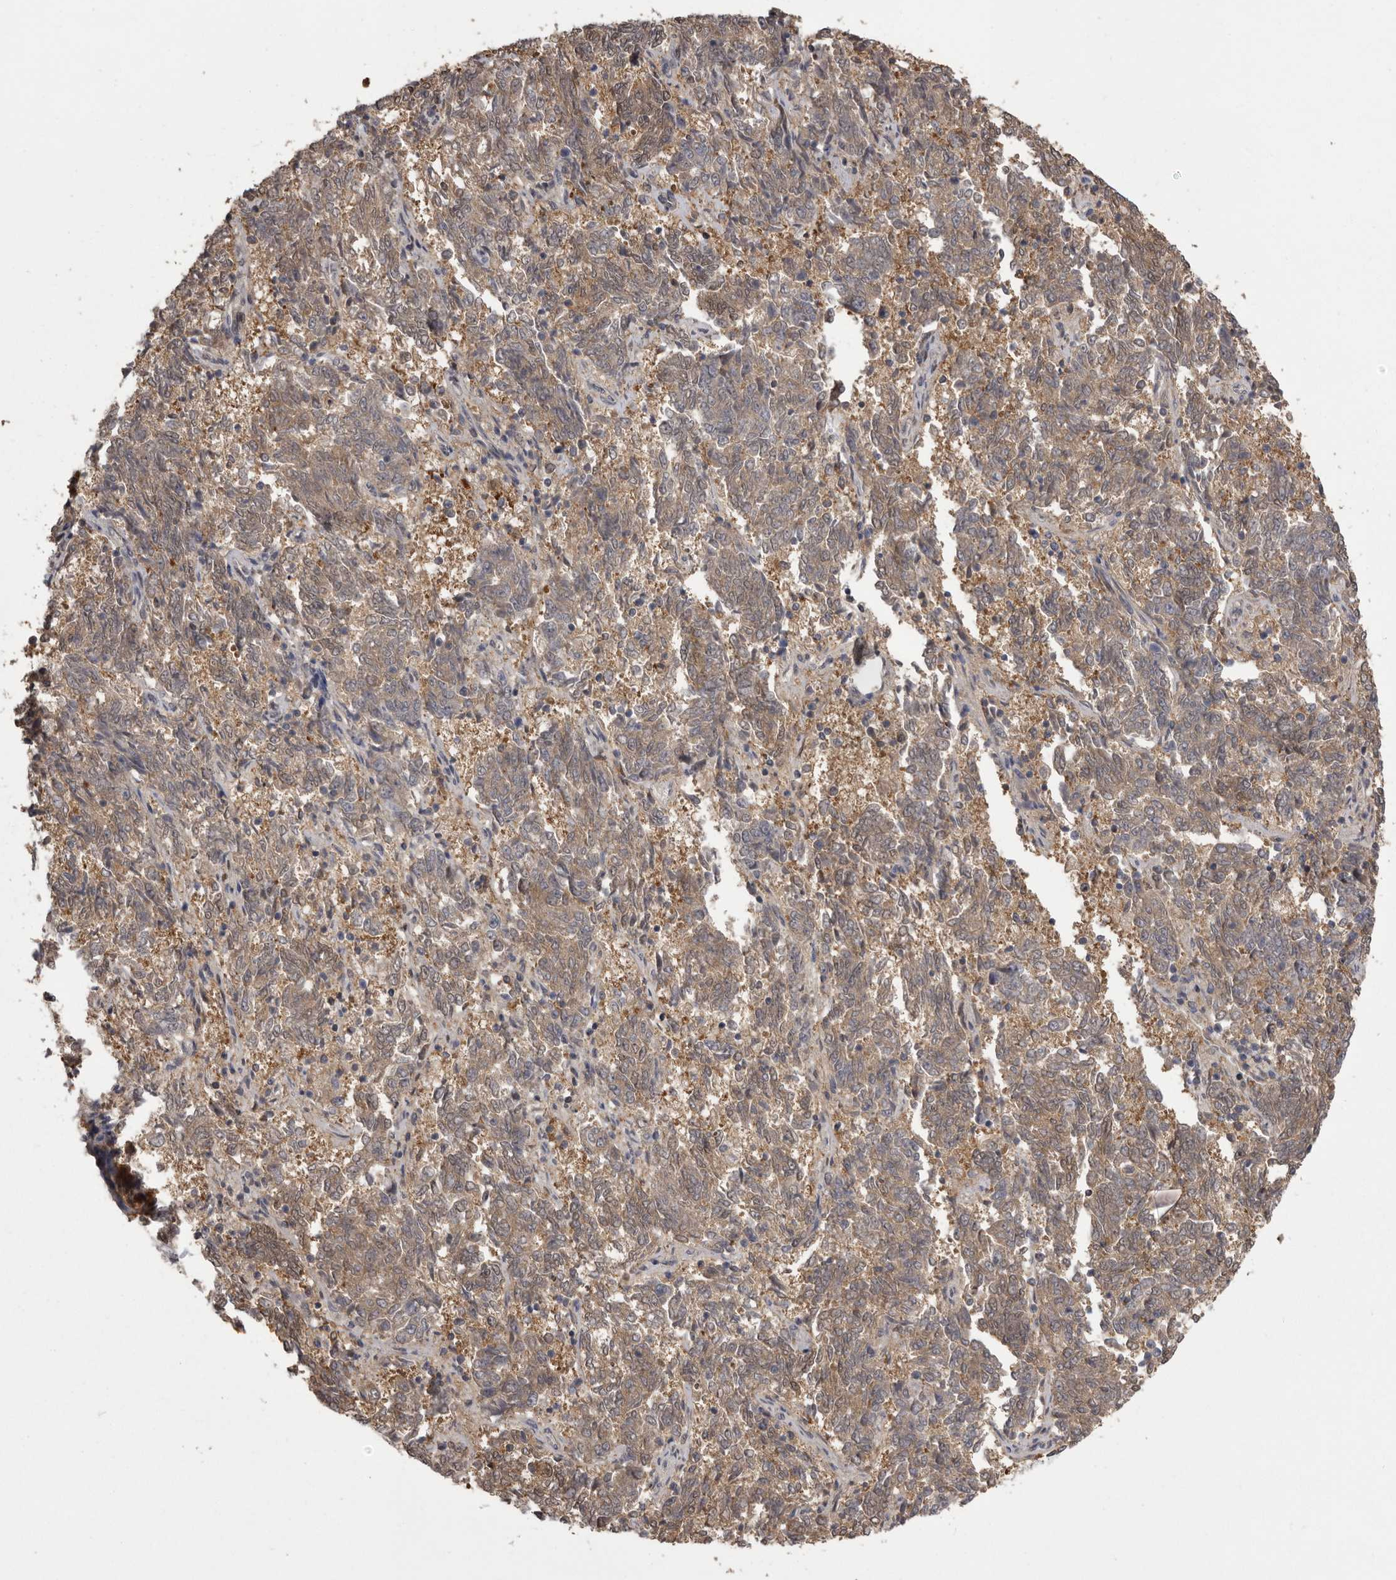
{"staining": {"intensity": "moderate", "quantity": ">75%", "location": "cytoplasmic/membranous"}, "tissue": "endometrial cancer", "cell_type": "Tumor cells", "image_type": "cancer", "snomed": [{"axis": "morphology", "description": "Adenocarcinoma, NOS"}, {"axis": "topography", "description": "Endometrium"}], "caption": "There is medium levels of moderate cytoplasmic/membranous staining in tumor cells of adenocarcinoma (endometrial), as demonstrated by immunohistochemical staining (brown color).", "gene": "MDH1", "patient": {"sex": "female", "age": 80}}